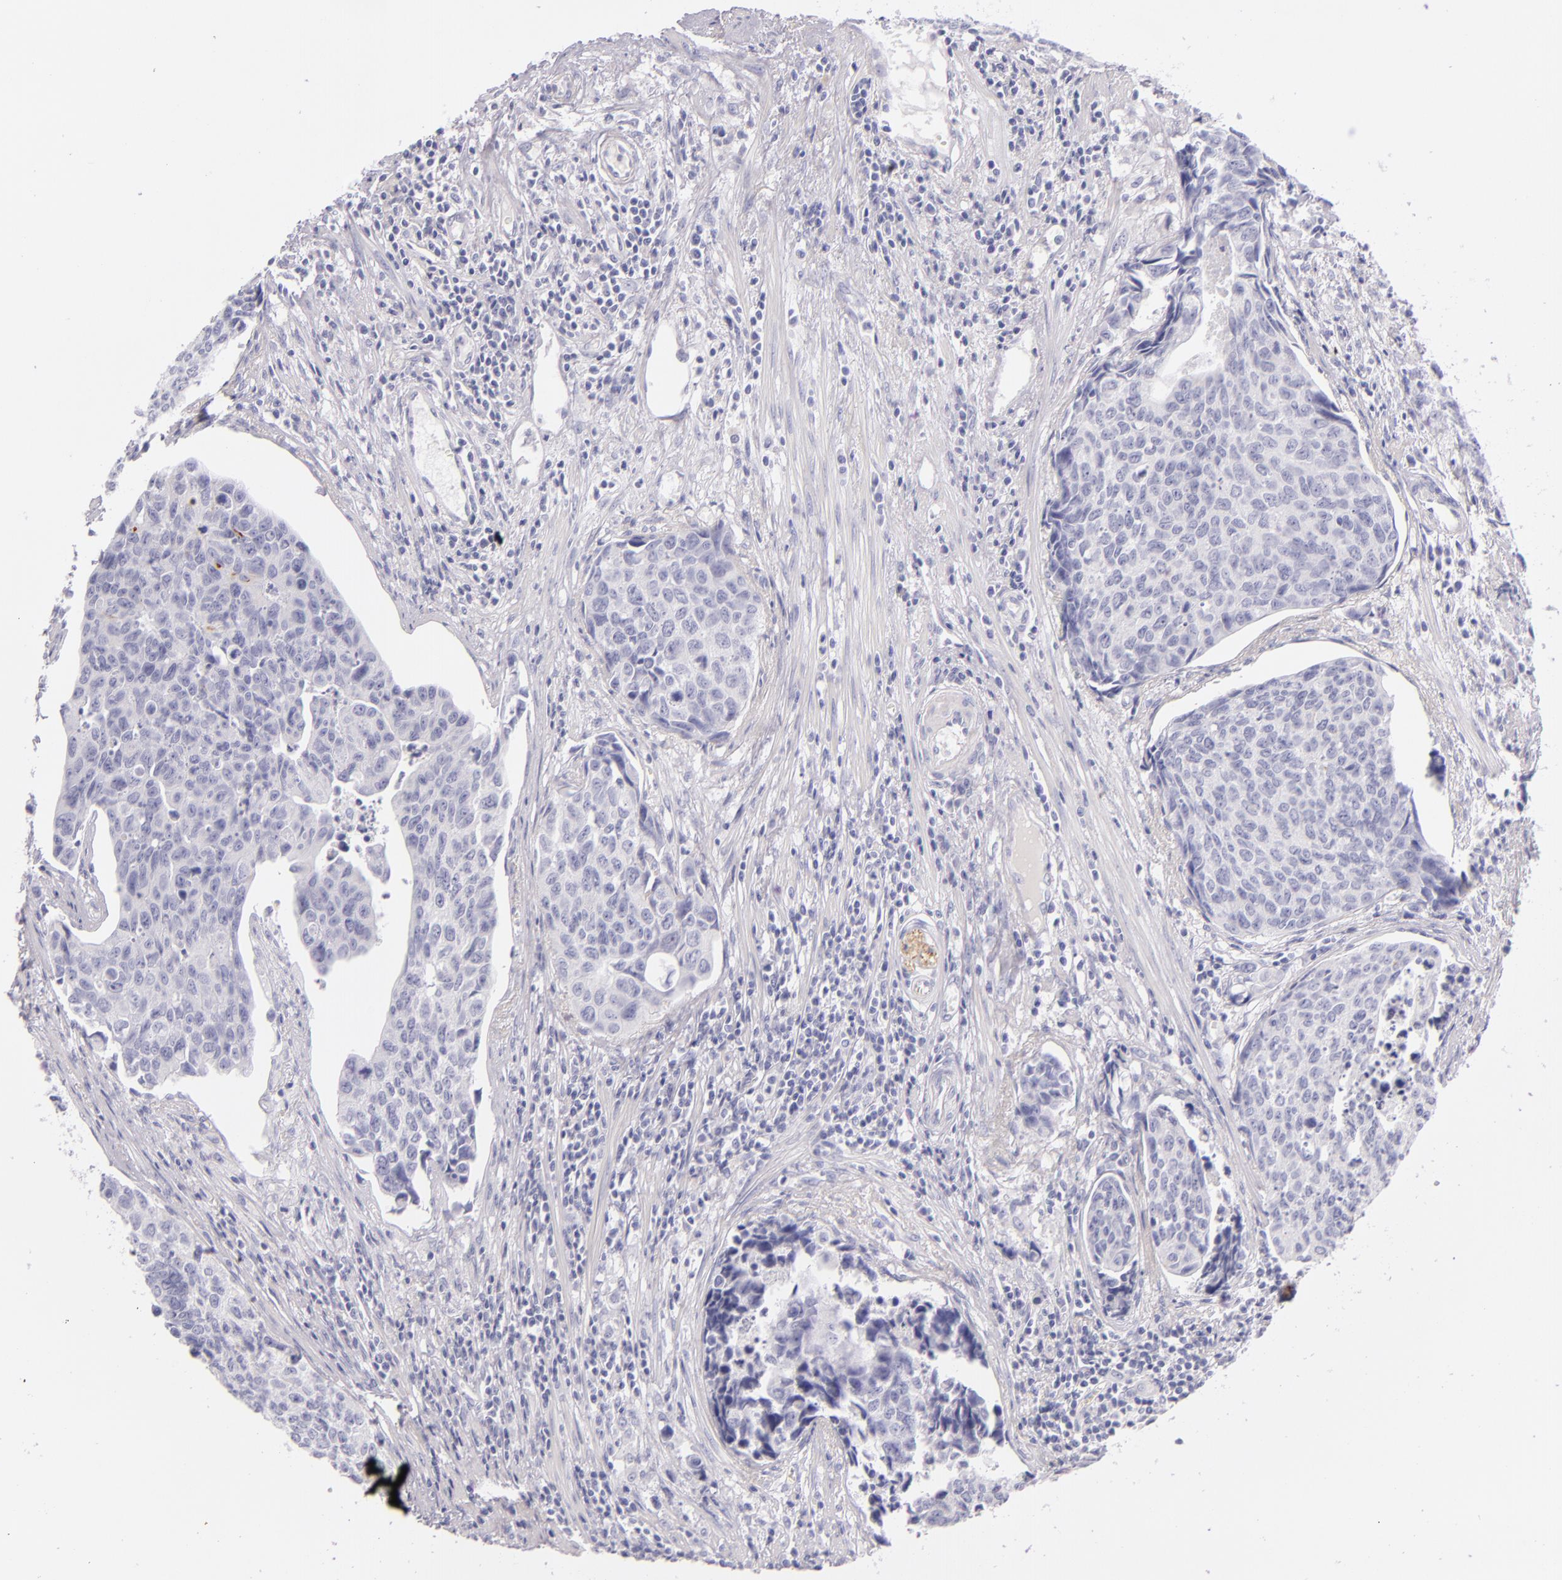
{"staining": {"intensity": "negative", "quantity": "none", "location": "none"}, "tissue": "urothelial cancer", "cell_type": "Tumor cells", "image_type": "cancer", "snomed": [{"axis": "morphology", "description": "Urothelial carcinoma, High grade"}, {"axis": "topography", "description": "Urinary bladder"}], "caption": "Image shows no protein staining in tumor cells of urothelial cancer tissue.", "gene": "INA", "patient": {"sex": "male", "age": 81}}